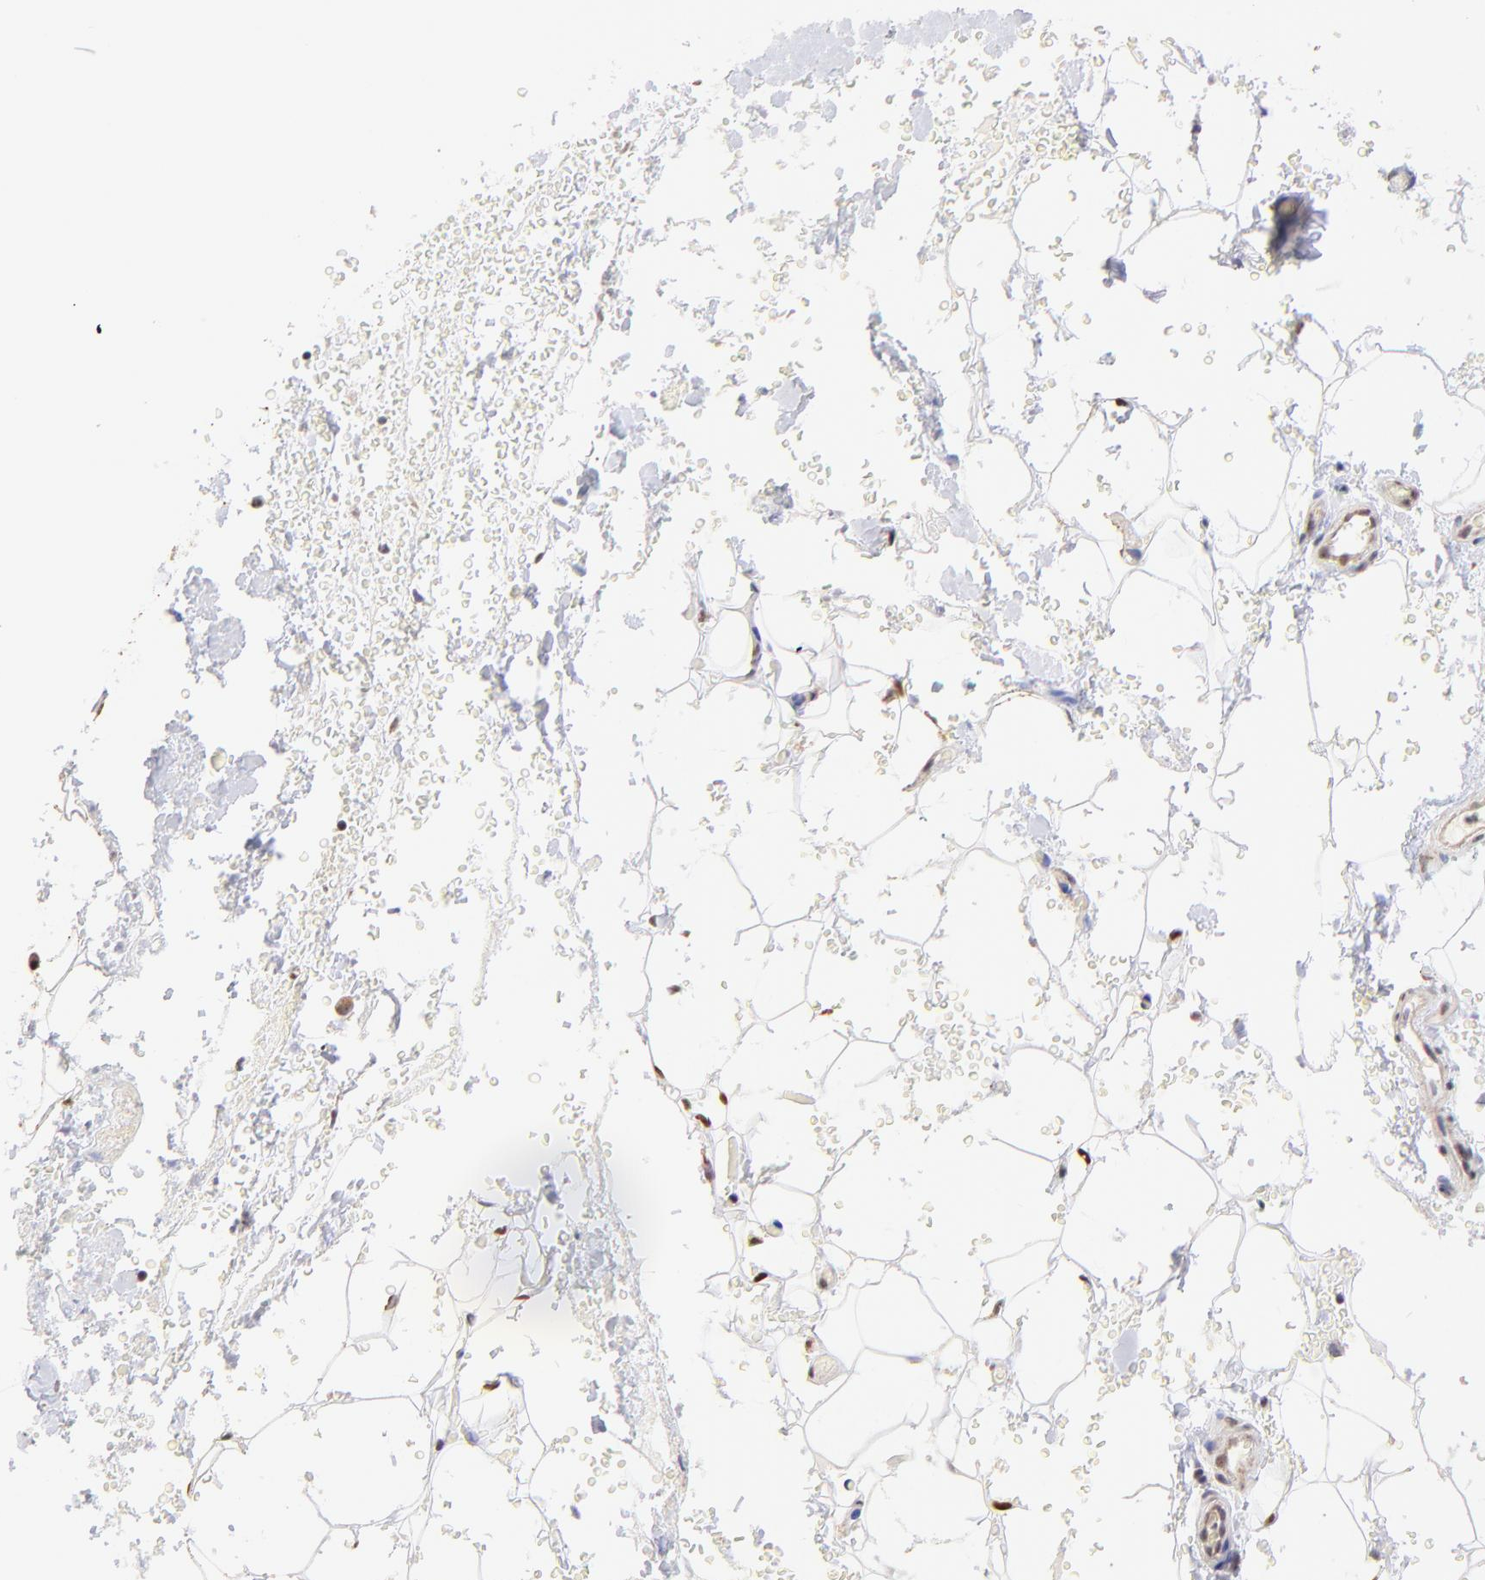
{"staining": {"intensity": "moderate", "quantity": "25%-75%", "location": "nuclear"}, "tissue": "adipose tissue", "cell_type": "Adipocytes", "image_type": "normal", "snomed": [{"axis": "morphology", "description": "Normal tissue, NOS"}, {"axis": "morphology", "description": "Inflammation, NOS"}, {"axis": "topography", "description": "Breast"}], "caption": "Adipose tissue stained with DAB (3,3'-diaminobenzidine) immunohistochemistry (IHC) demonstrates medium levels of moderate nuclear expression in approximately 25%-75% of adipocytes. (DAB (3,3'-diaminobenzidine) = brown stain, brightfield microscopy at high magnification).", "gene": "ZNF670", "patient": {"sex": "female", "age": 65}}